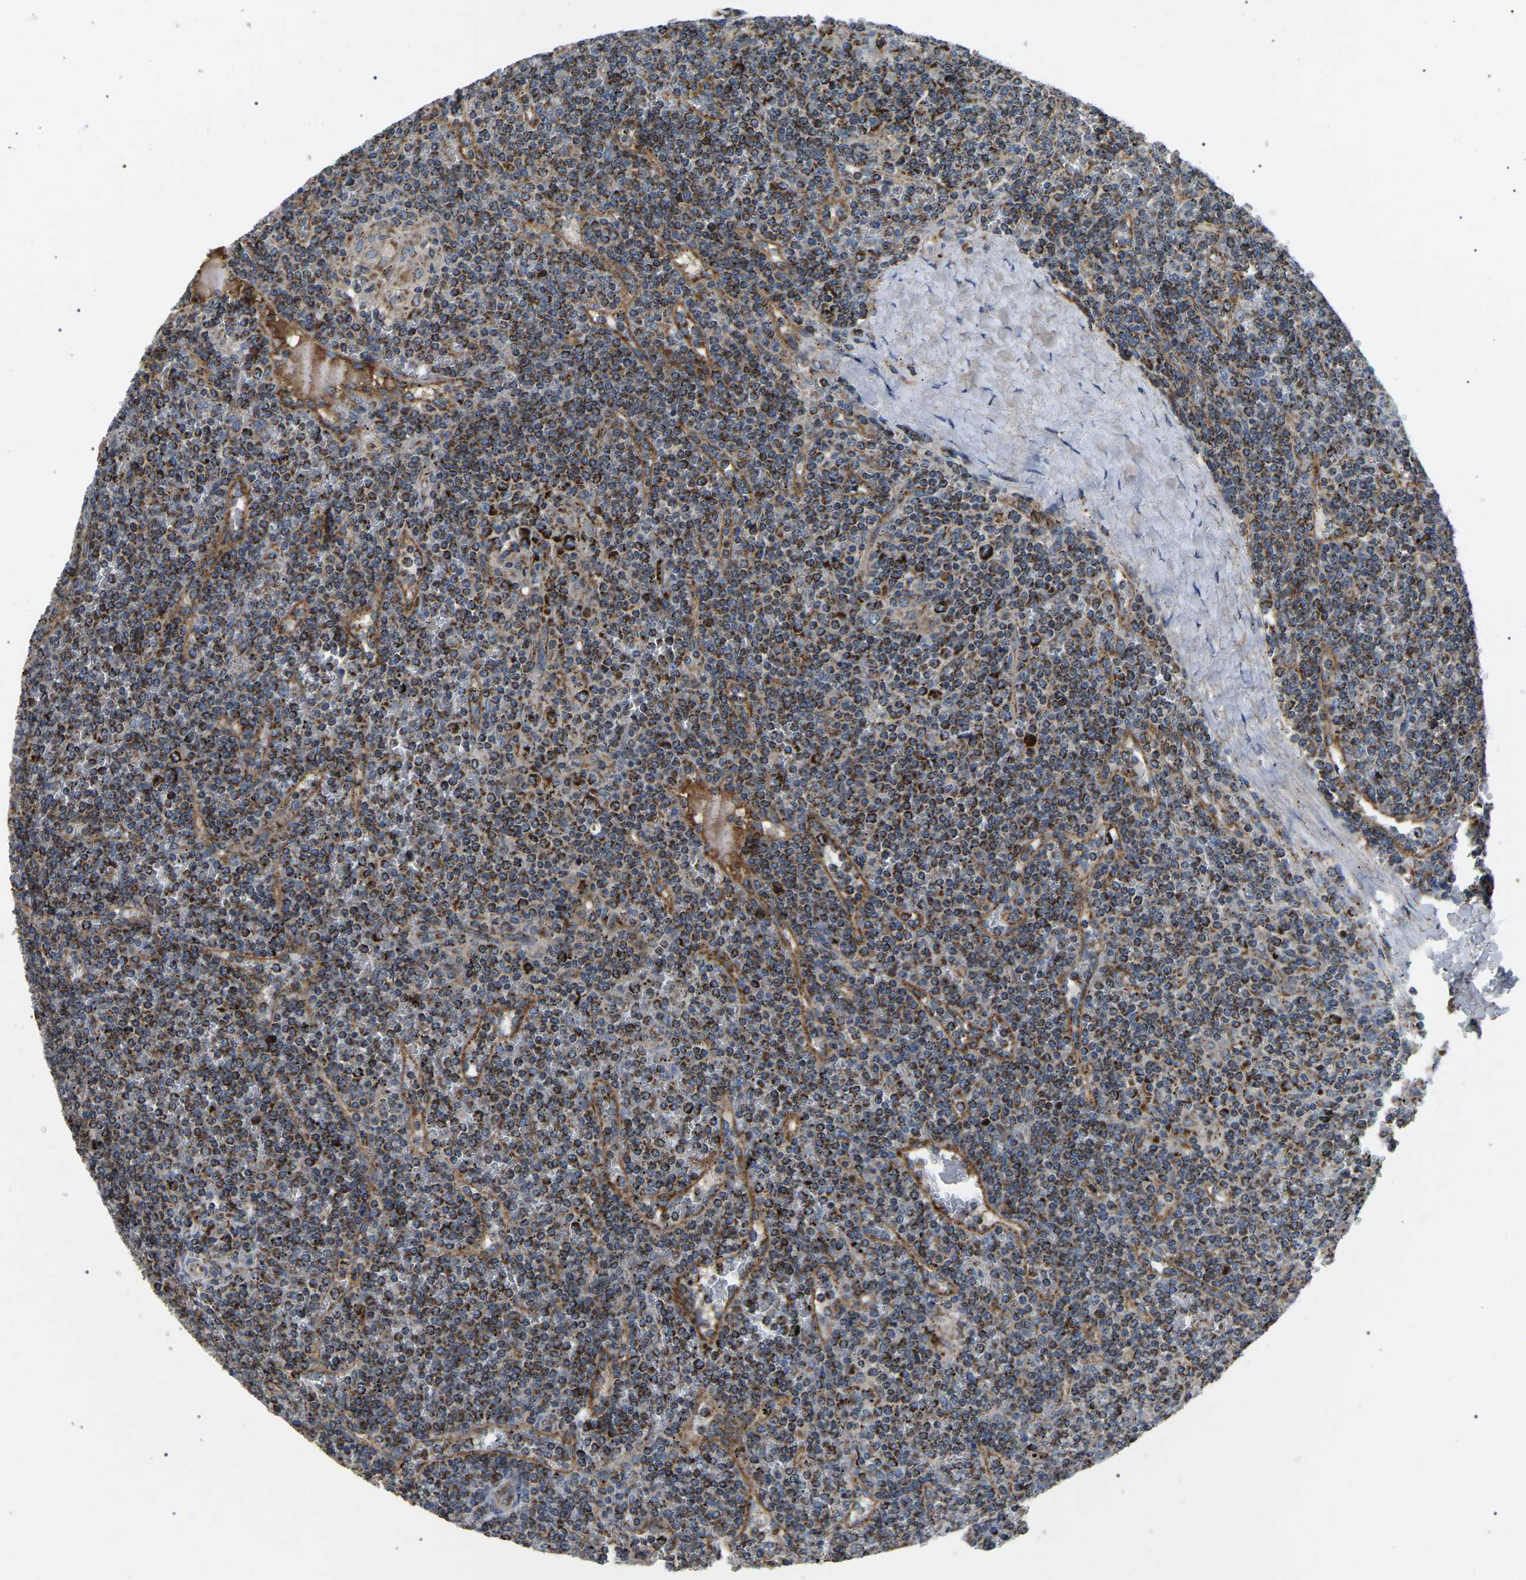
{"staining": {"intensity": "strong", "quantity": ">75%", "location": "cytoplasmic/membranous"}, "tissue": "lymphoma", "cell_type": "Tumor cells", "image_type": "cancer", "snomed": [{"axis": "morphology", "description": "Malignant lymphoma, non-Hodgkin's type, Low grade"}, {"axis": "topography", "description": "Spleen"}], "caption": "This histopathology image shows lymphoma stained with immunohistochemistry to label a protein in brown. The cytoplasmic/membranous of tumor cells show strong positivity for the protein. Nuclei are counter-stained blue.", "gene": "PPM1E", "patient": {"sex": "female", "age": 19}}